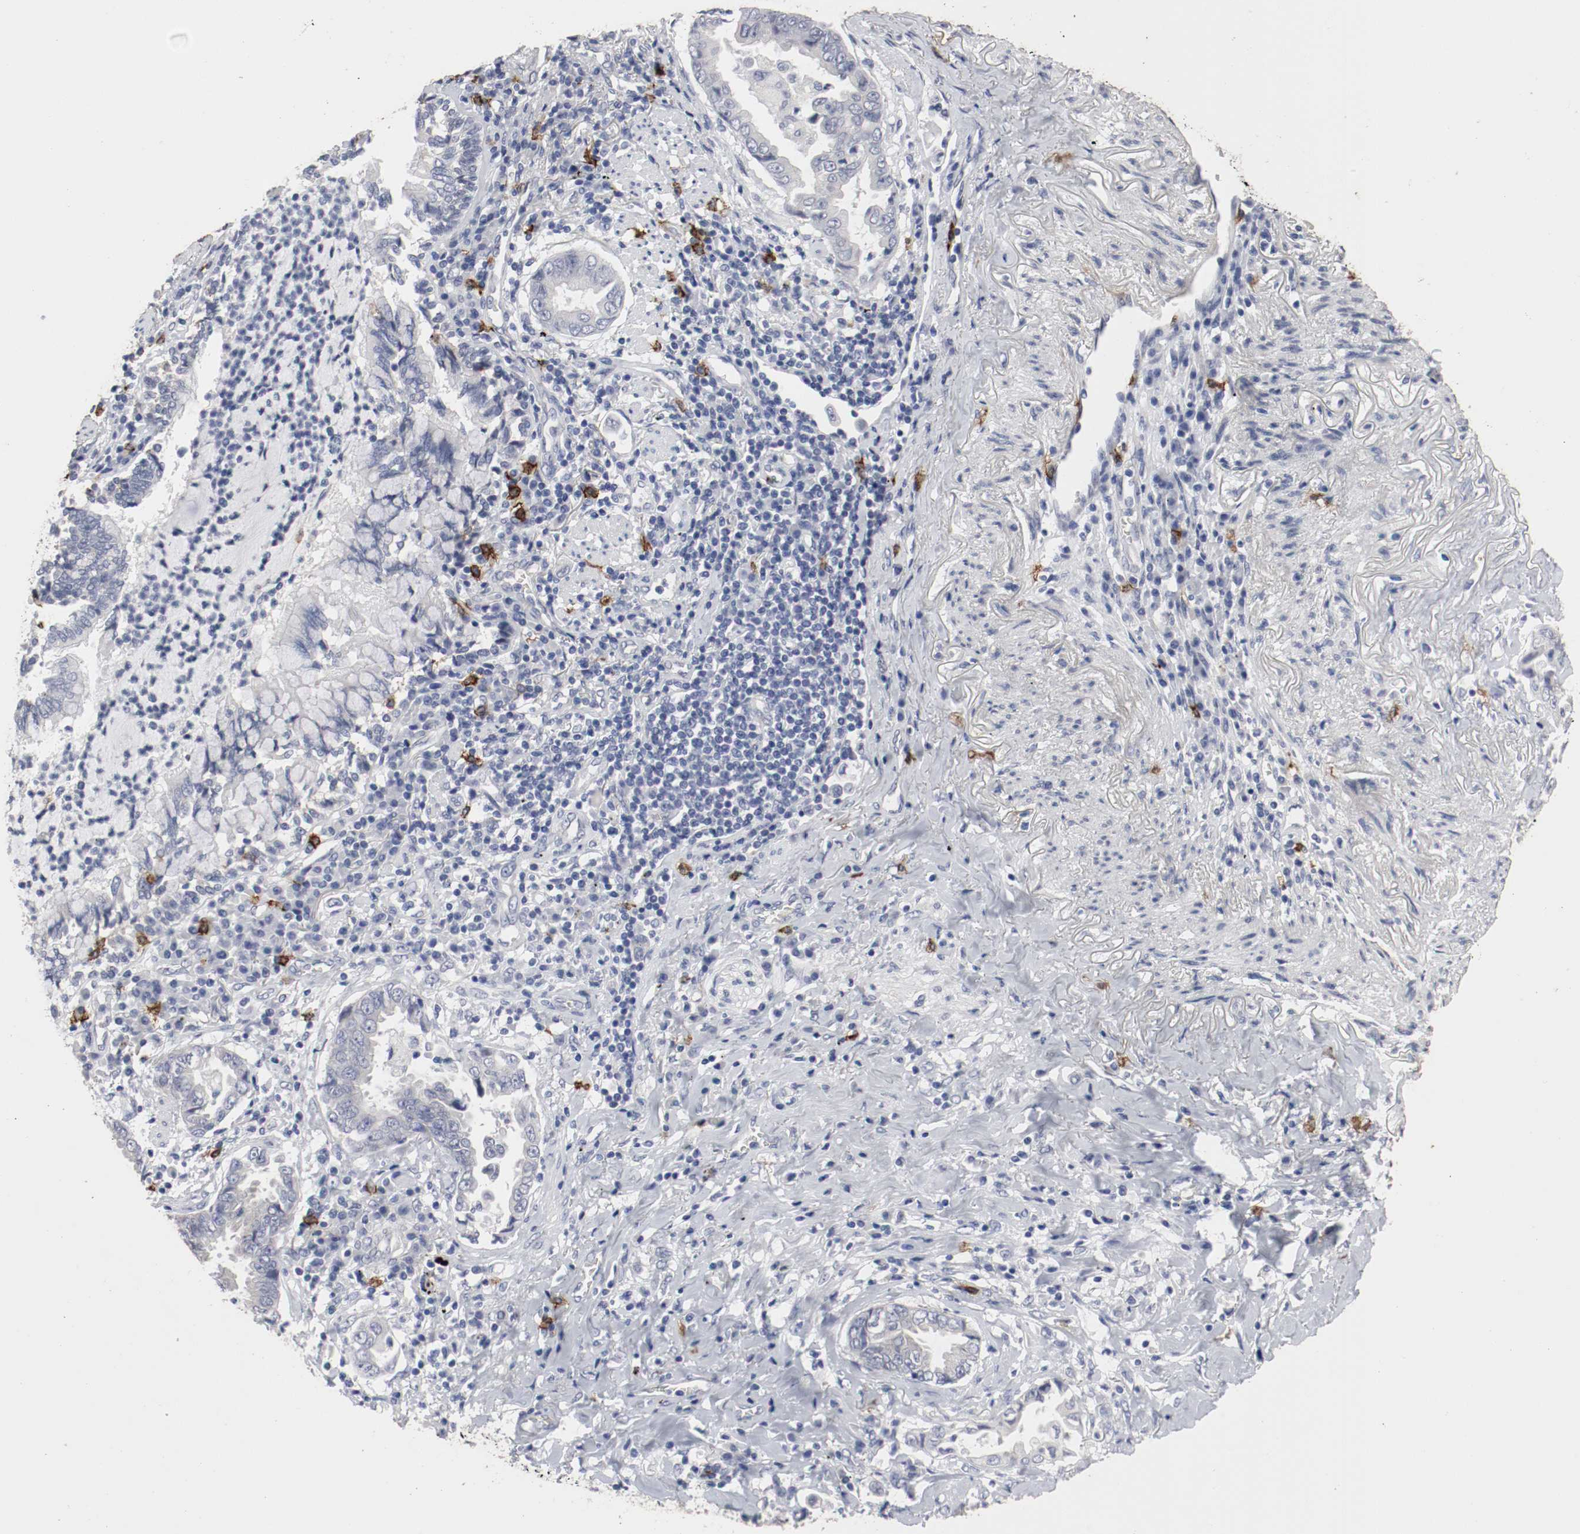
{"staining": {"intensity": "negative", "quantity": "none", "location": "none"}, "tissue": "lung cancer", "cell_type": "Tumor cells", "image_type": "cancer", "snomed": [{"axis": "morphology", "description": "Normal tissue, NOS"}, {"axis": "morphology", "description": "Inflammation, NOS"}, {"axis": "morphology", "description": "Adenocarcinoma, NOS"}, {"axis": "topography", "description": "Lung"}], "caption": "Immunohistochemistry (IHC) image of neoplastic tissue: adenocarcinoma (lung) stained with DAB exhibits no significant protein expression in tumor cells.", "gene": "KIT", "patient": {"sex": "female", "age": 64}}